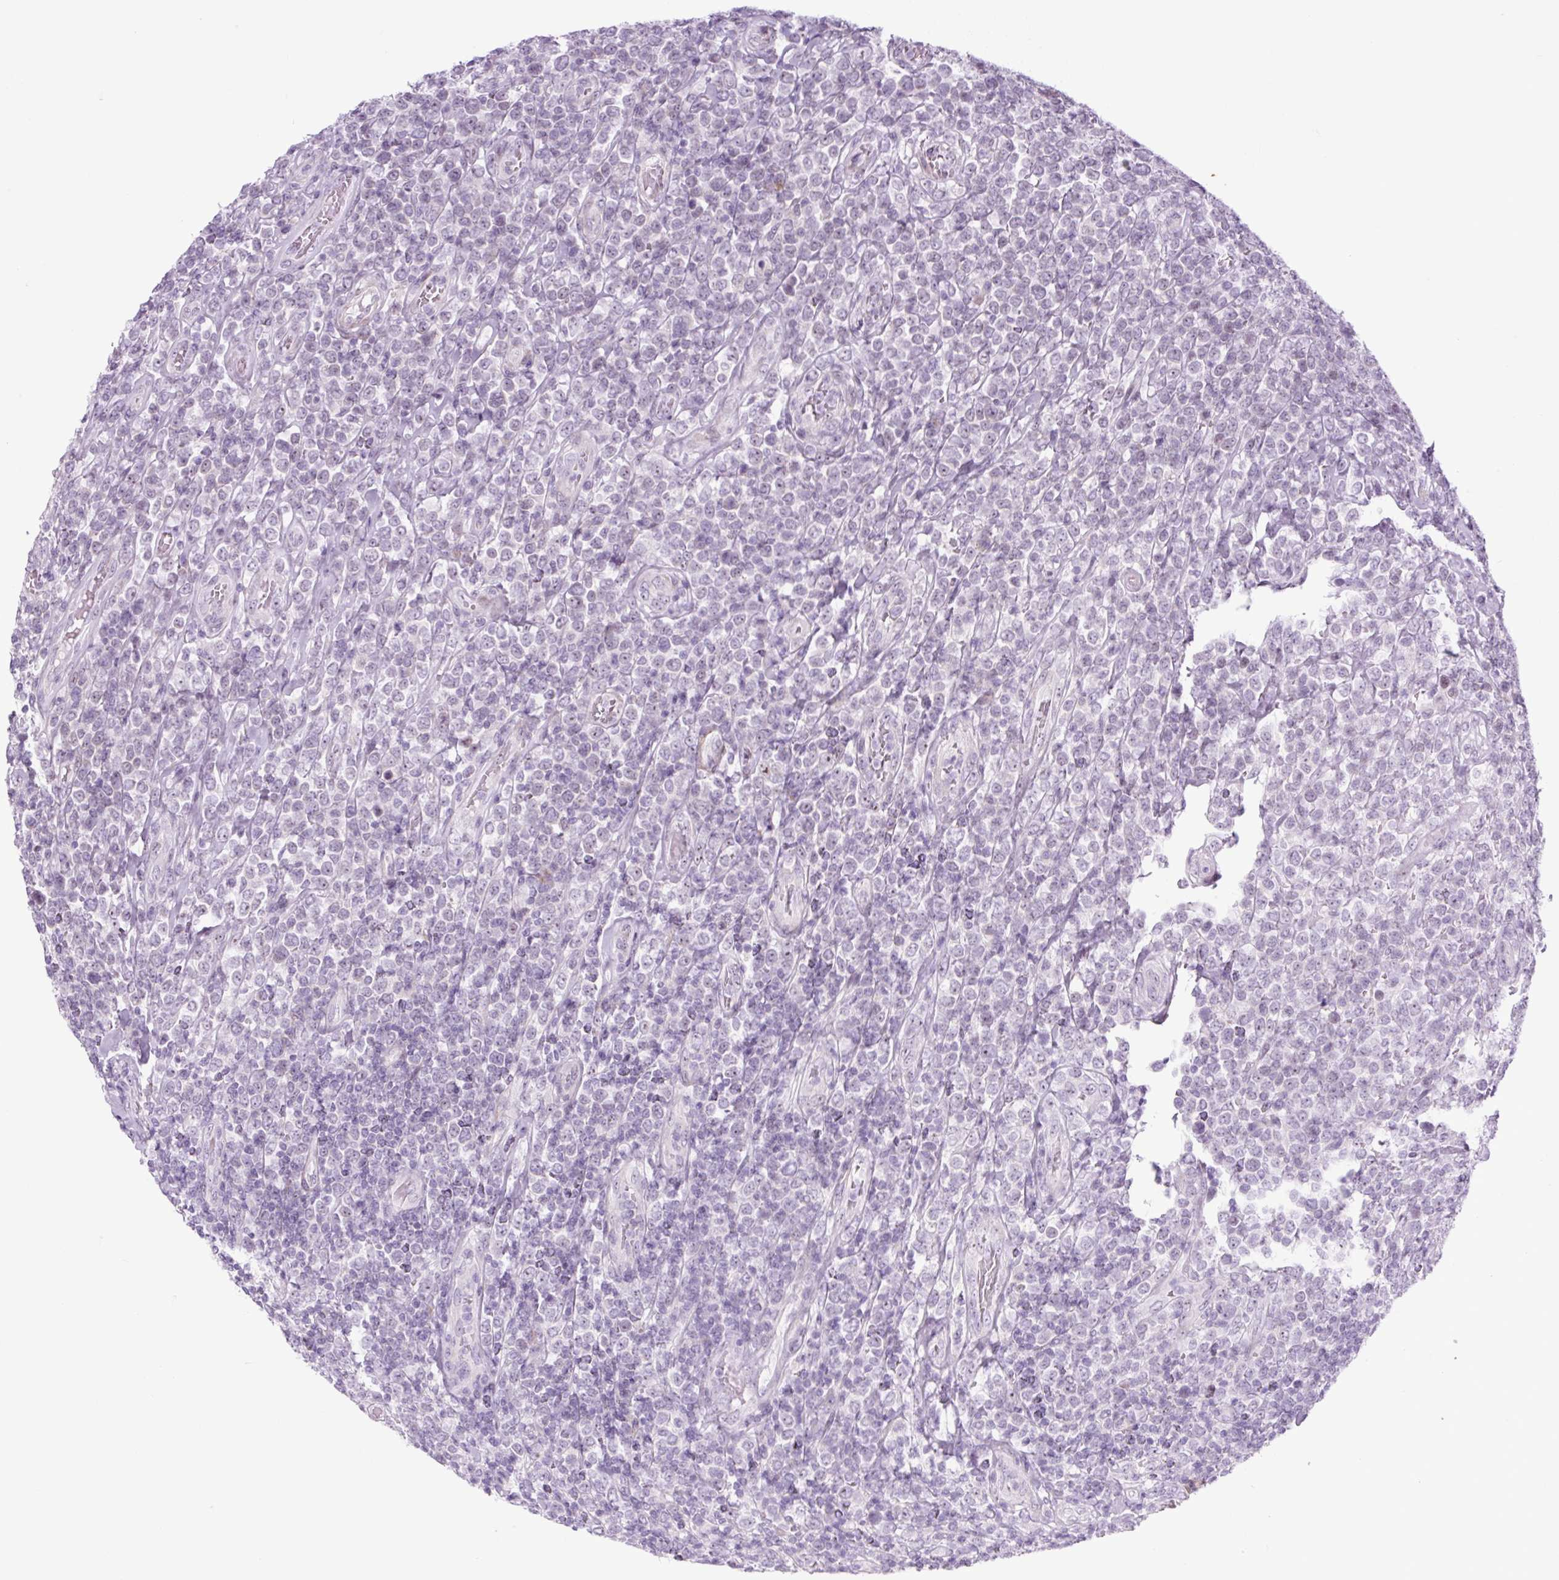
{"staining": {"intensity": "negative", "quantity": "none", "location": "none"}, "tissue": "lymphoma", "cell_type": "Tumor cells", "image_type": "cancer", "snomed": [{"axis": "morphology", "description": "Malignant lymphoma, non-Hodgkin's type, High grade"}, {"axis": "topography", "description": "Soft tissue"}], "caption": "Image shows no protein expression in tumor cells of lymphoma tissue.", "gene": "RRS1", "patient": {"sex": "female", "age": 56}}